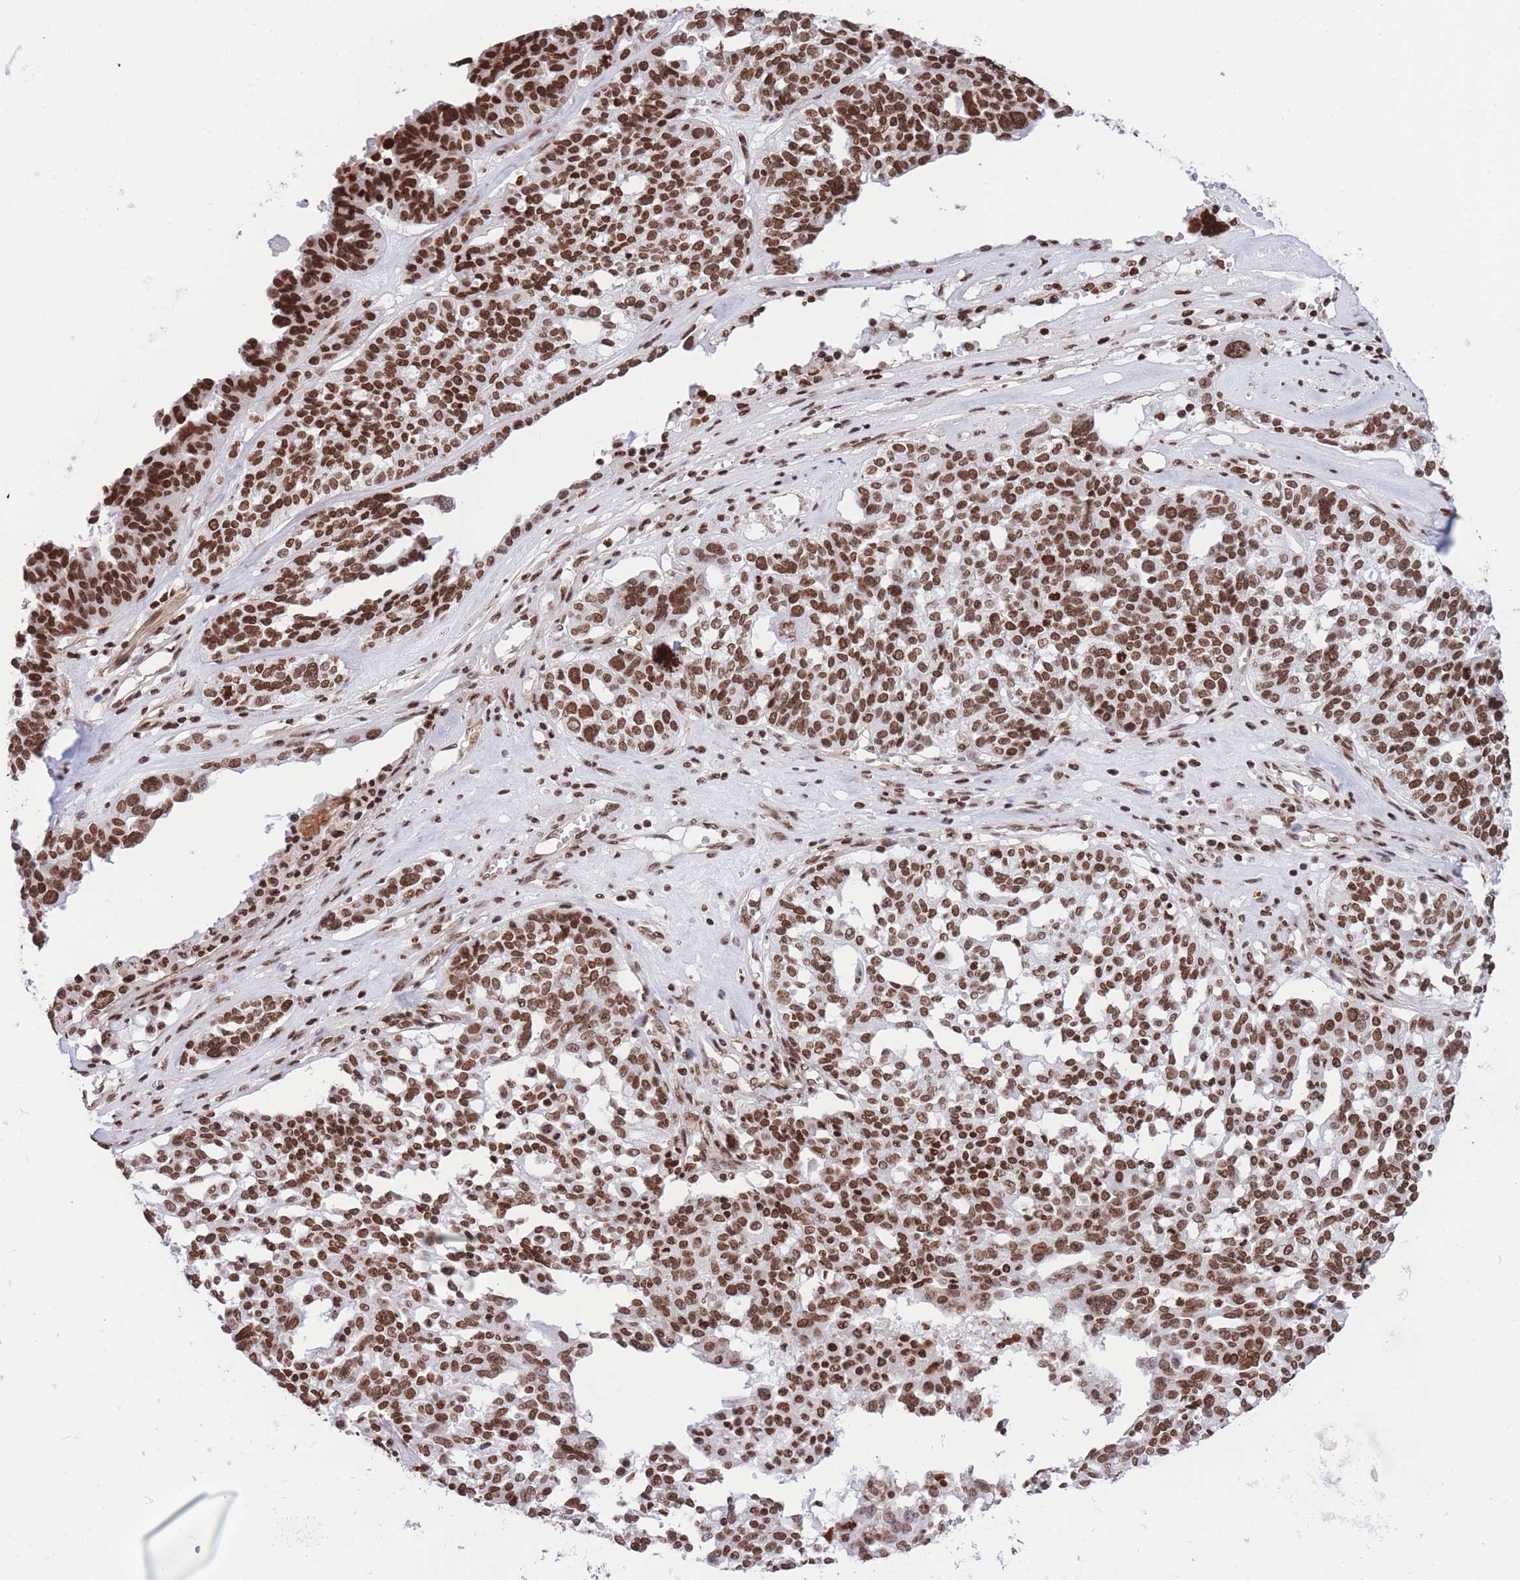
{"staining": {"intensity": "strong", "quantity": ">75%", "location": "nuclear"}, "tissue": "ovarian cancer", "cell_type": "Tumor cells", "image_type": "cancer", "snomed": [{"axis": "morphology", "description": "Cystadenocarcinoma, serous, NOS"}, {"axis": "topography", "description": "Ovary"}], "caption": "This is a histology image of immunohistochemistry staining of ovarian cancer, which shows strong staining in the nuclear of tumor cells.", "gene": "H2BC11", "patient": {"sex": "female", "age": 59}}